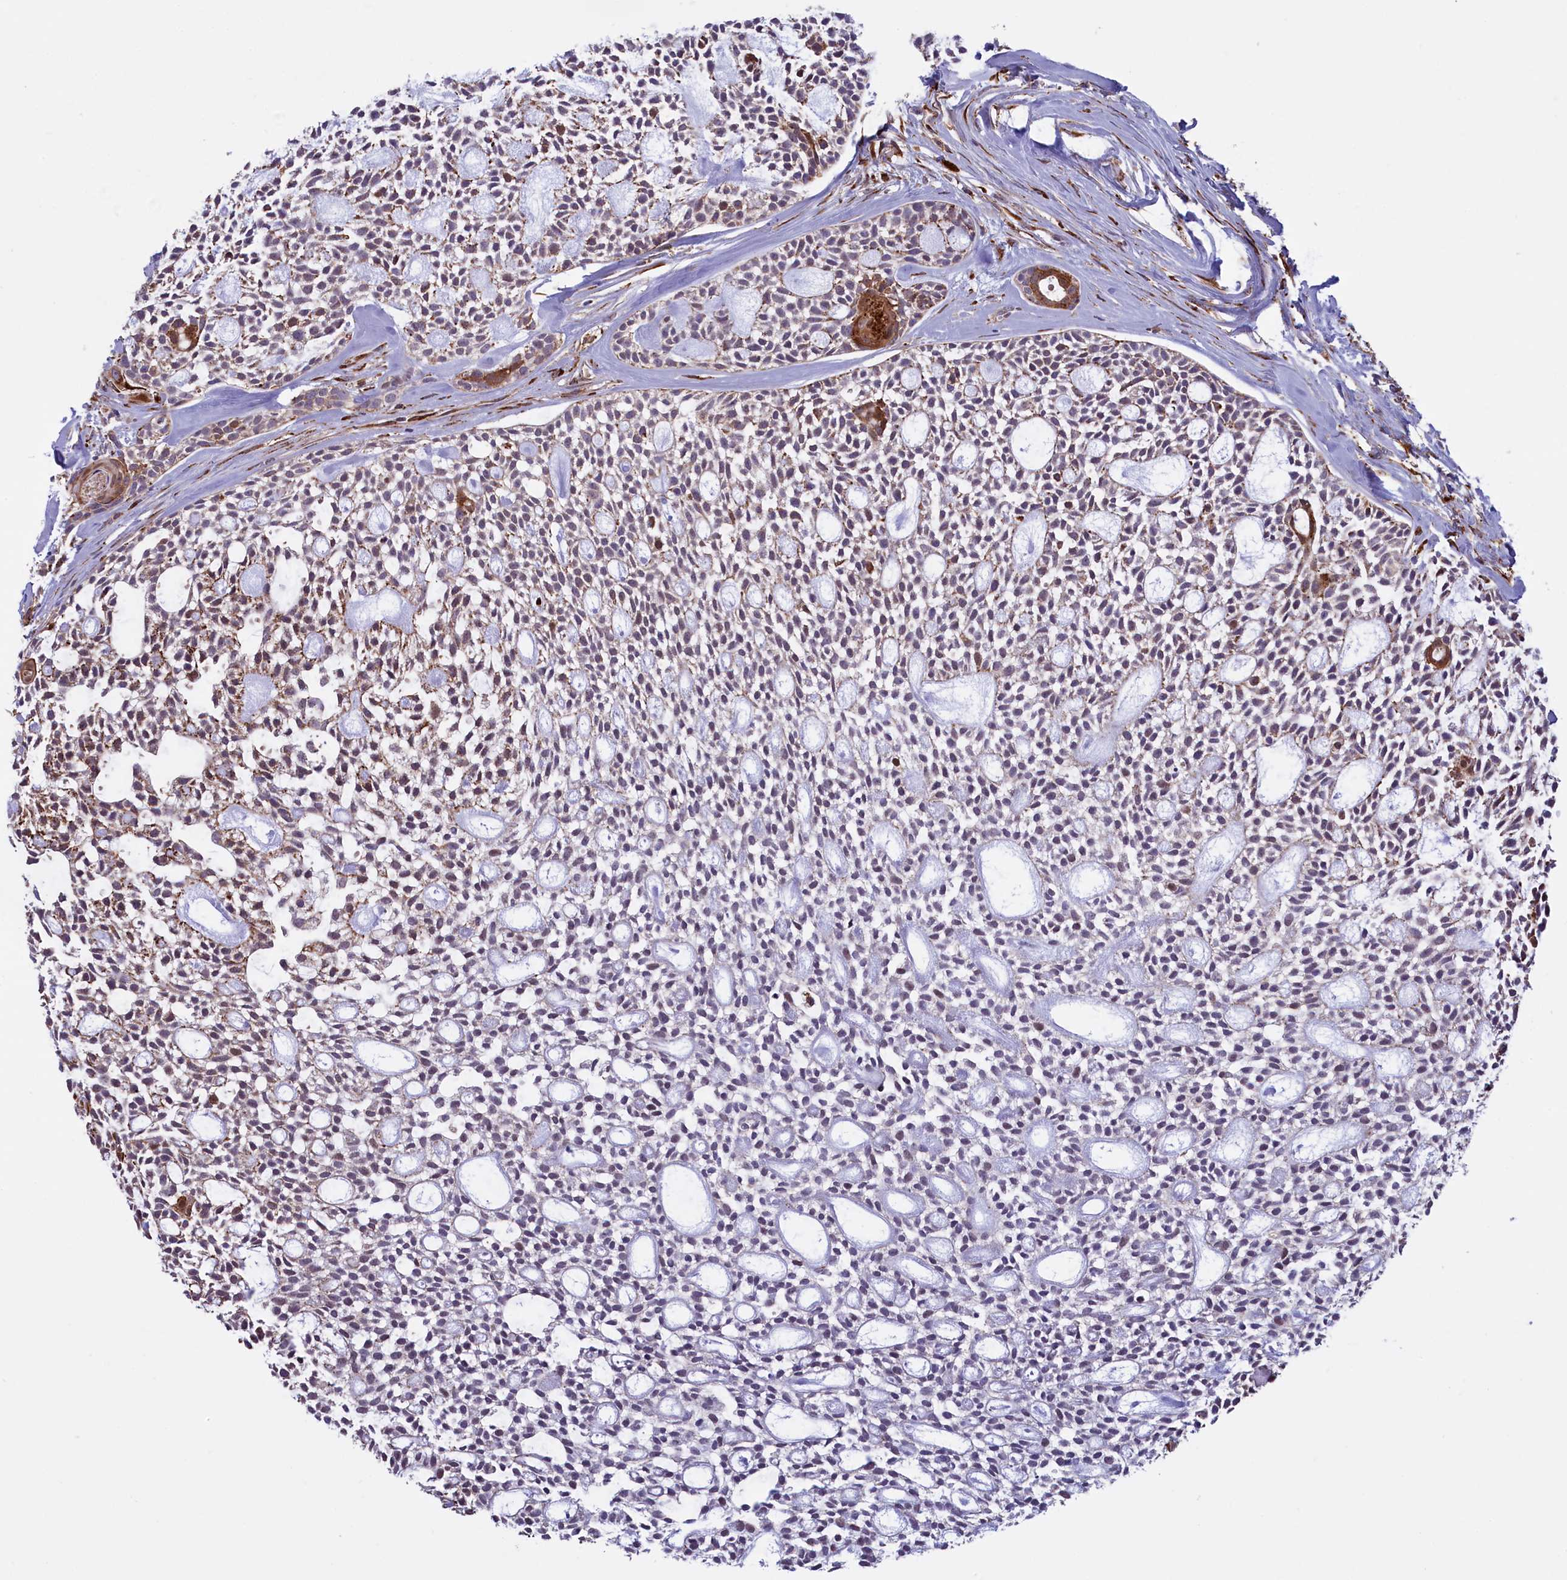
{"staining": {"intensity": "moderate", "quantity": "<25%", "location": "cytoplasmic/membranous"}, "tissue": "head and neck cancer", "cell_type": "Tumor cells", "image_type": "cancer", "snomed": [{"axis": "morphology", "description": "Adenocarcinoma, NOS"}, {"axis": "topography", "description": "Subcutis"}, {"axis": "topography", "description": "Head-Neck"}], "caption": "Brown immunohistochemical staining in human adenocarcinoma (head and neck) reveals moderate cytoplasmic/membranous staining in approximately <25% of tumor cells.", "gene": "MAN2B1", "patient": {"sex": "female", "age": 73}}